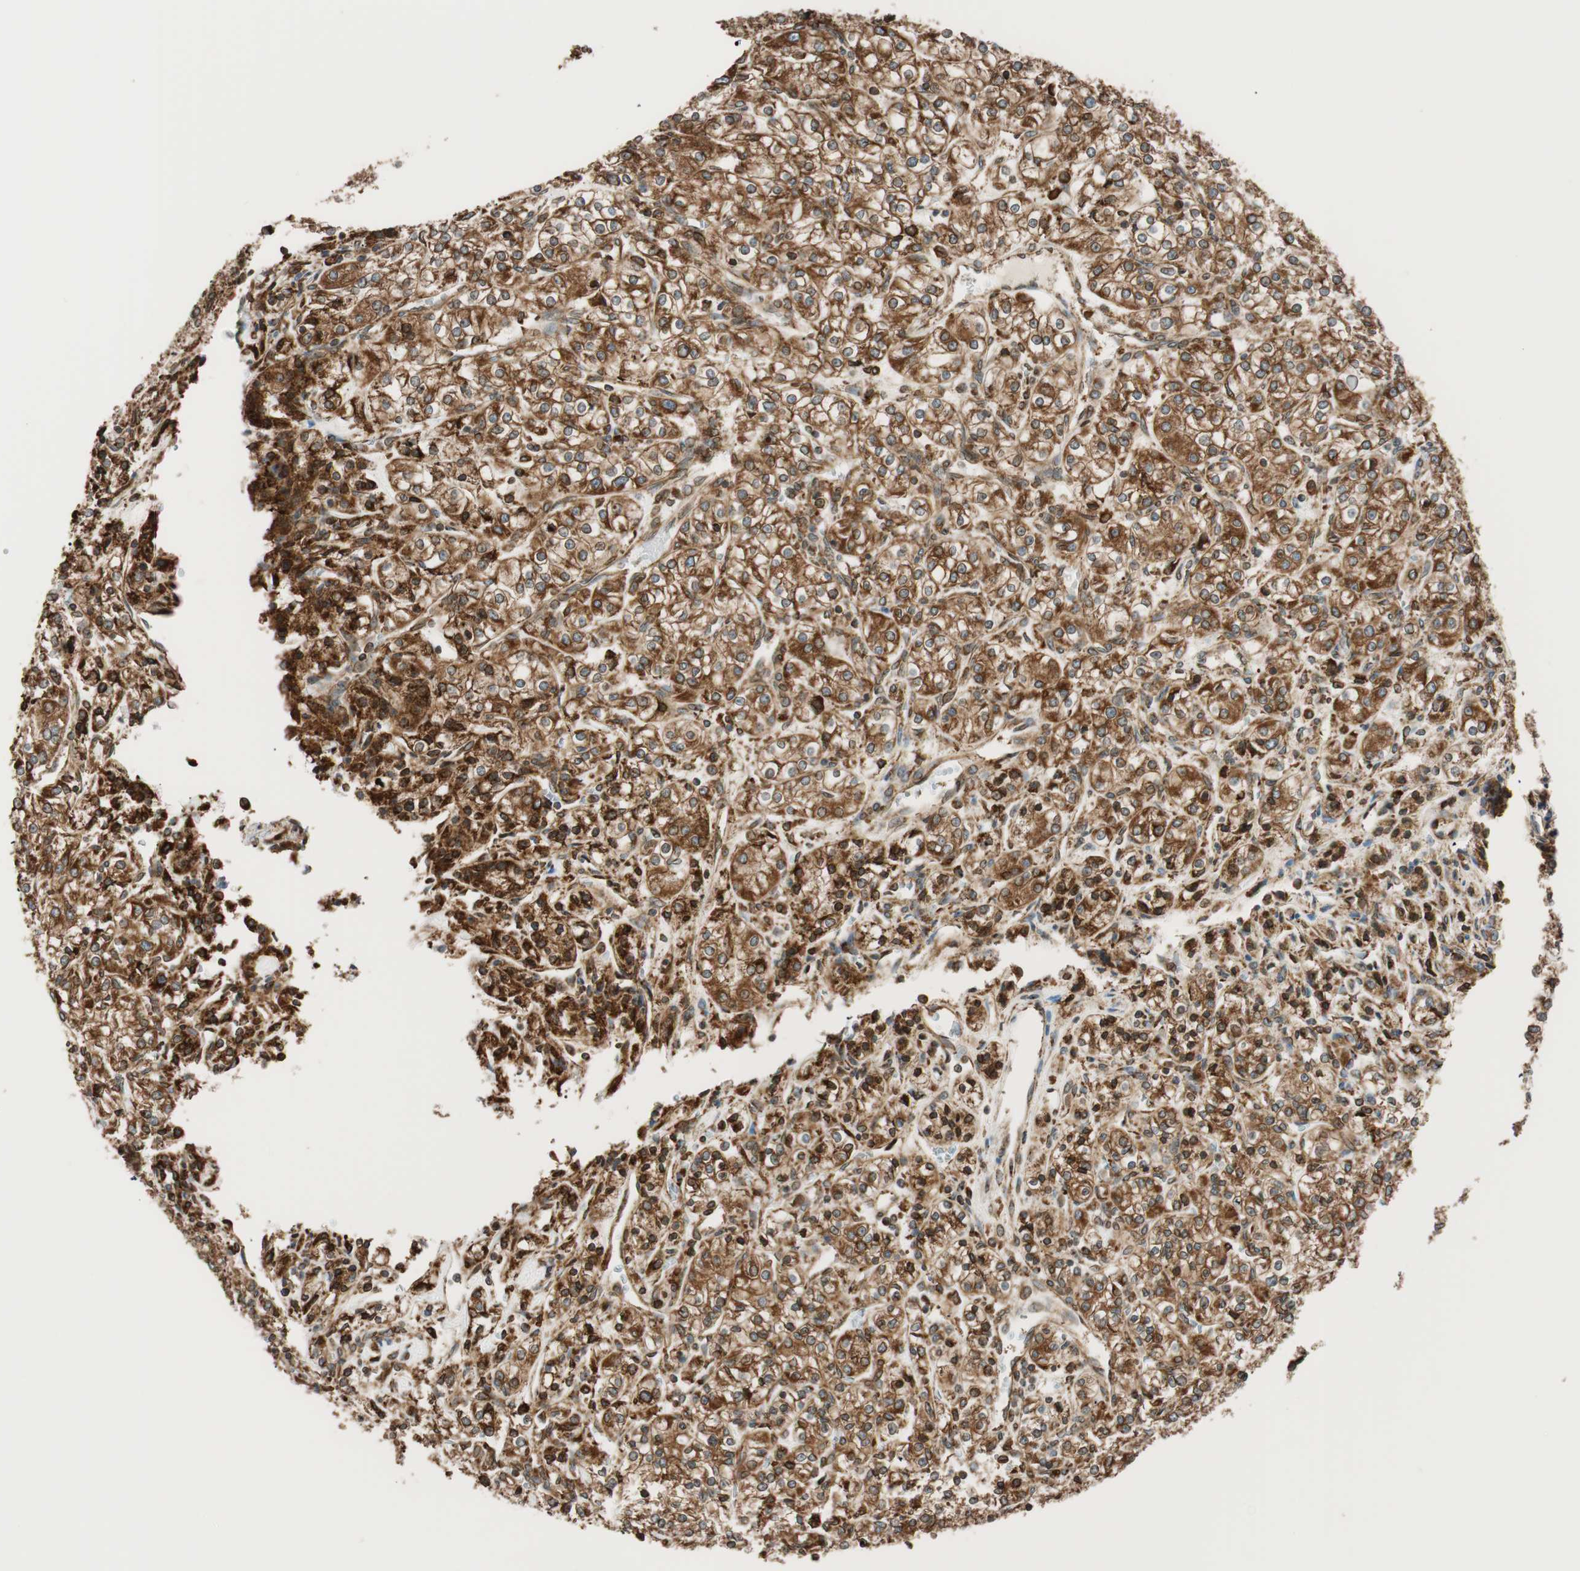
{"staining": {"intensity": "strong", "quantity": ">75%", "location": "cytoplasmic/membranous"}, "tissue": "renal cancer", "cell_type": "Tumor cells", "image_type": "cancer", "snomed": [{"axis": "morphology", "description": "Adenocarcinoma, NOS"}, {"axis": "topography", "description": "Kidney"}], "caption": "Tumor cells demonstrate high levels of strong cytoplasmic/membranous positivity in approximately >75% of cells in human renal cancer. The staining was performed using DAB, with brown indicating positive protein expression. Nuclei are stained blue with hematoxylin.", "gene": "PRKCSH", "patient": {"sex": "male", "age": 77}}